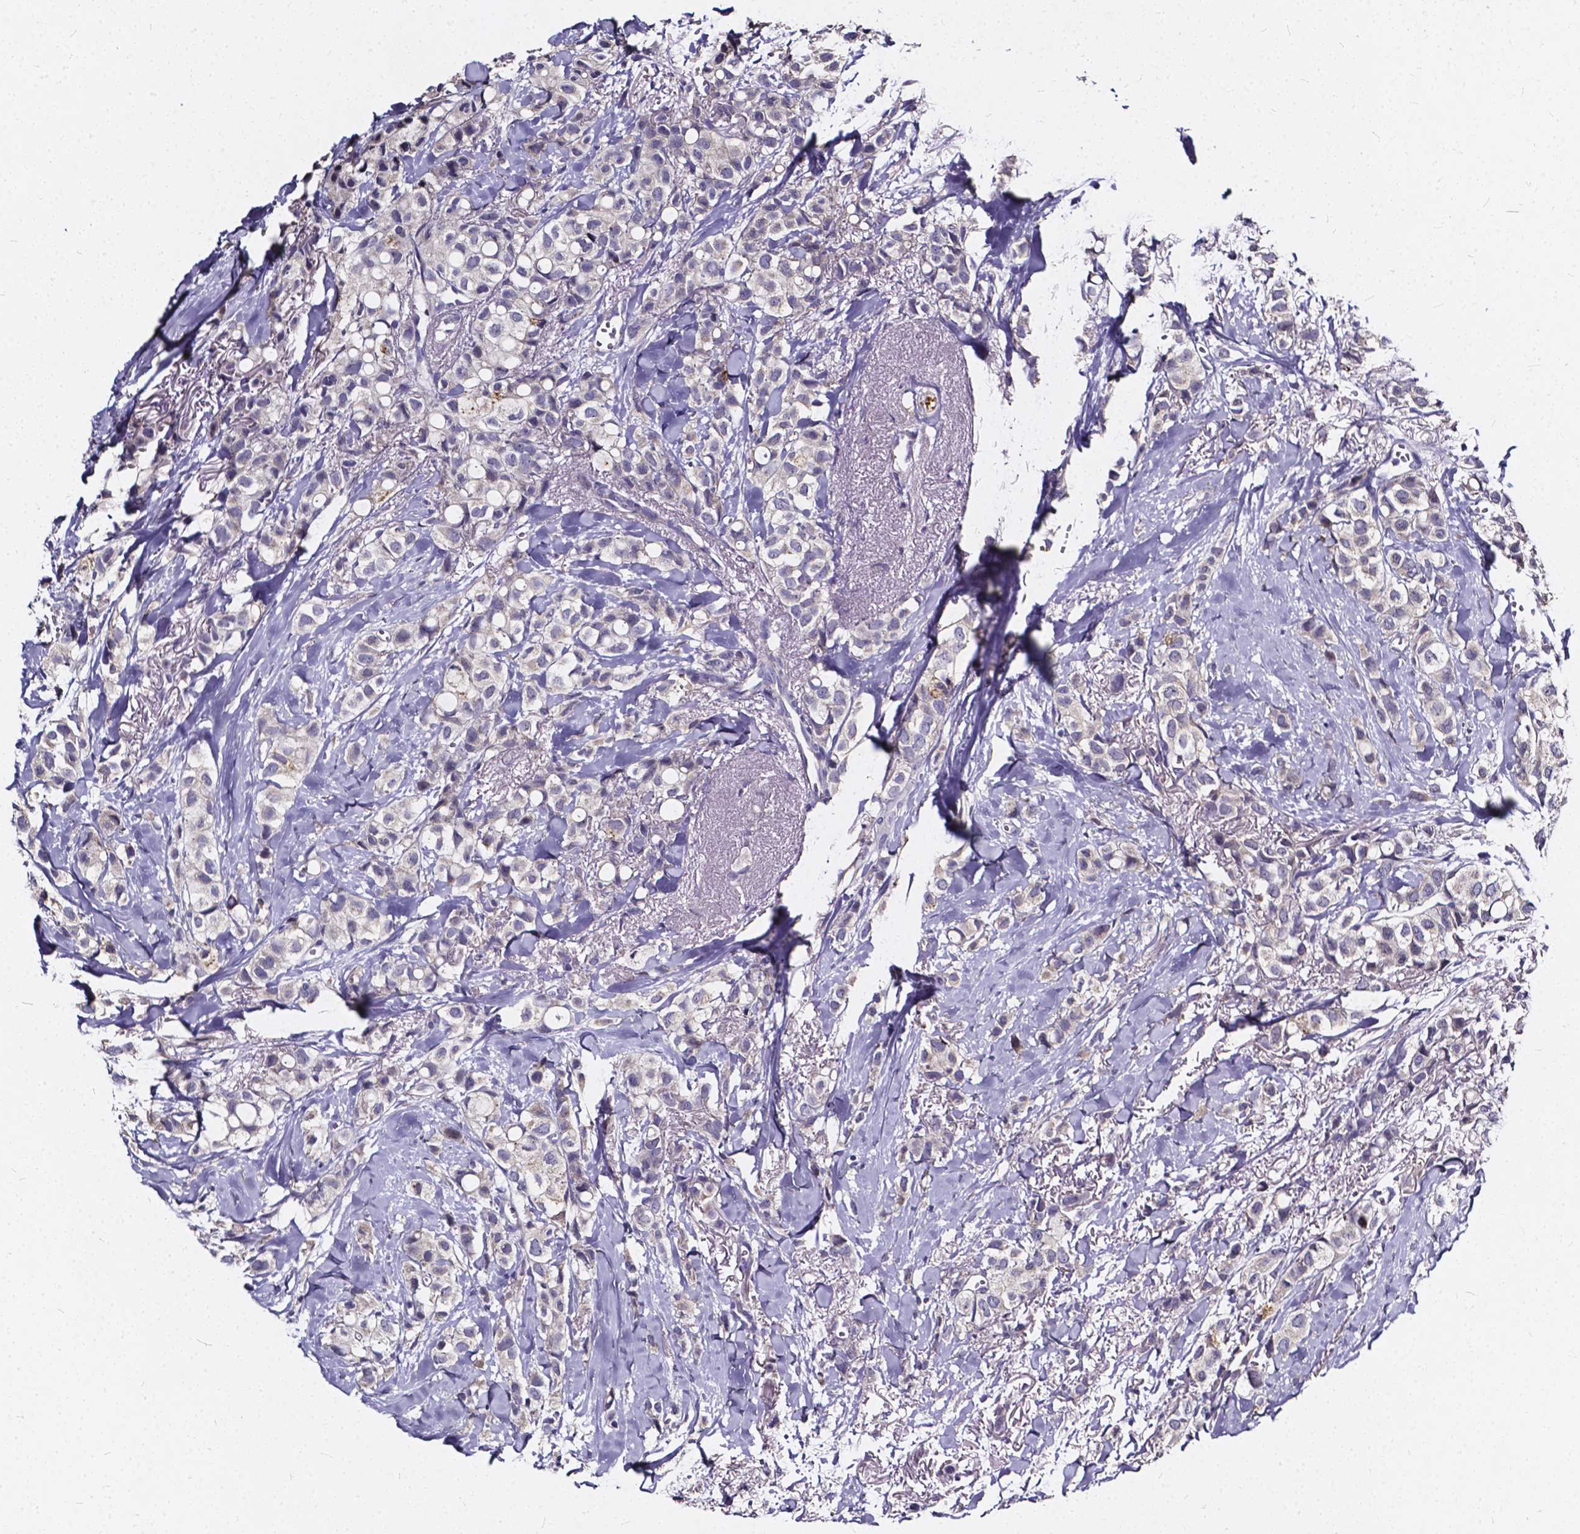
{"staining": {"intensity": "negative", "quantity": "none", "location": "none"}, "tissue": "breast cancer", "cell_type": "Tumor cells", "image_type": "cancer", "snomed": [{"axis": "morphology", "description": "Duct carcinoma"}, {"axis": "topography", "description": "Breast"}], "caption": "Immunohistochemical staining of human breast cancer shows no significant expression in tumor cells.", "gene": "SOWAHA", "patient": {"sex": "female", "age": 85}}